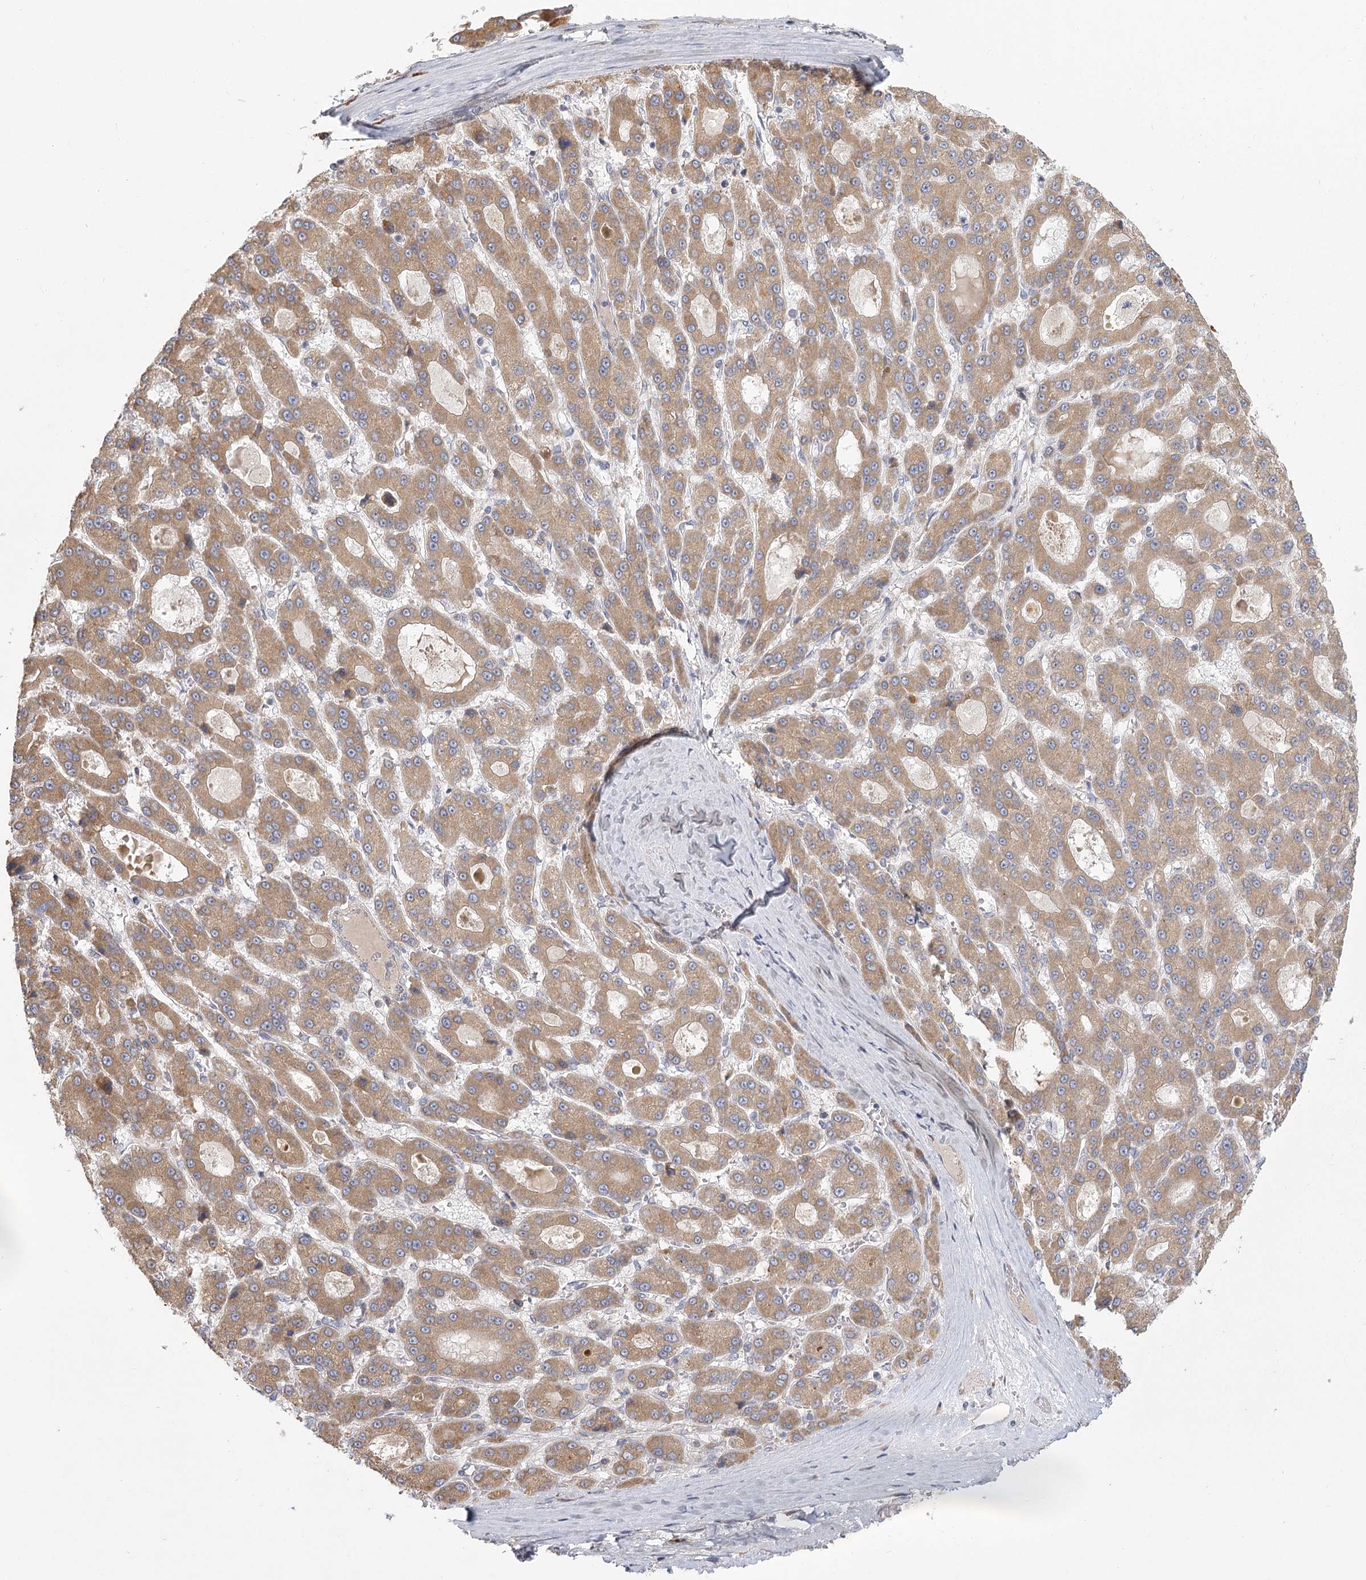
{"staining": {"intensity": "moderate", "quantity": ">75%", "location": "cytoplasmic/membranous"}, "tissue": "liver cancer", "cell_type": "Tumor cells", "image_type": "cancer", "snomed": [{"axis": "morphology", "description": "Carcinoma, Hepatocellular, NOS"}, {"axis": "topography", "description": "Liver"}], "caption": "Liver cancer (hepatocellular carcinoma) was stained to show a protein in brown. There is medium levels of moderate cytoplasmic/membranous expression in approximately >75% of tumor cells.", "gene": "CNTLN", "patient": {"sex": "male", "age": 70}}